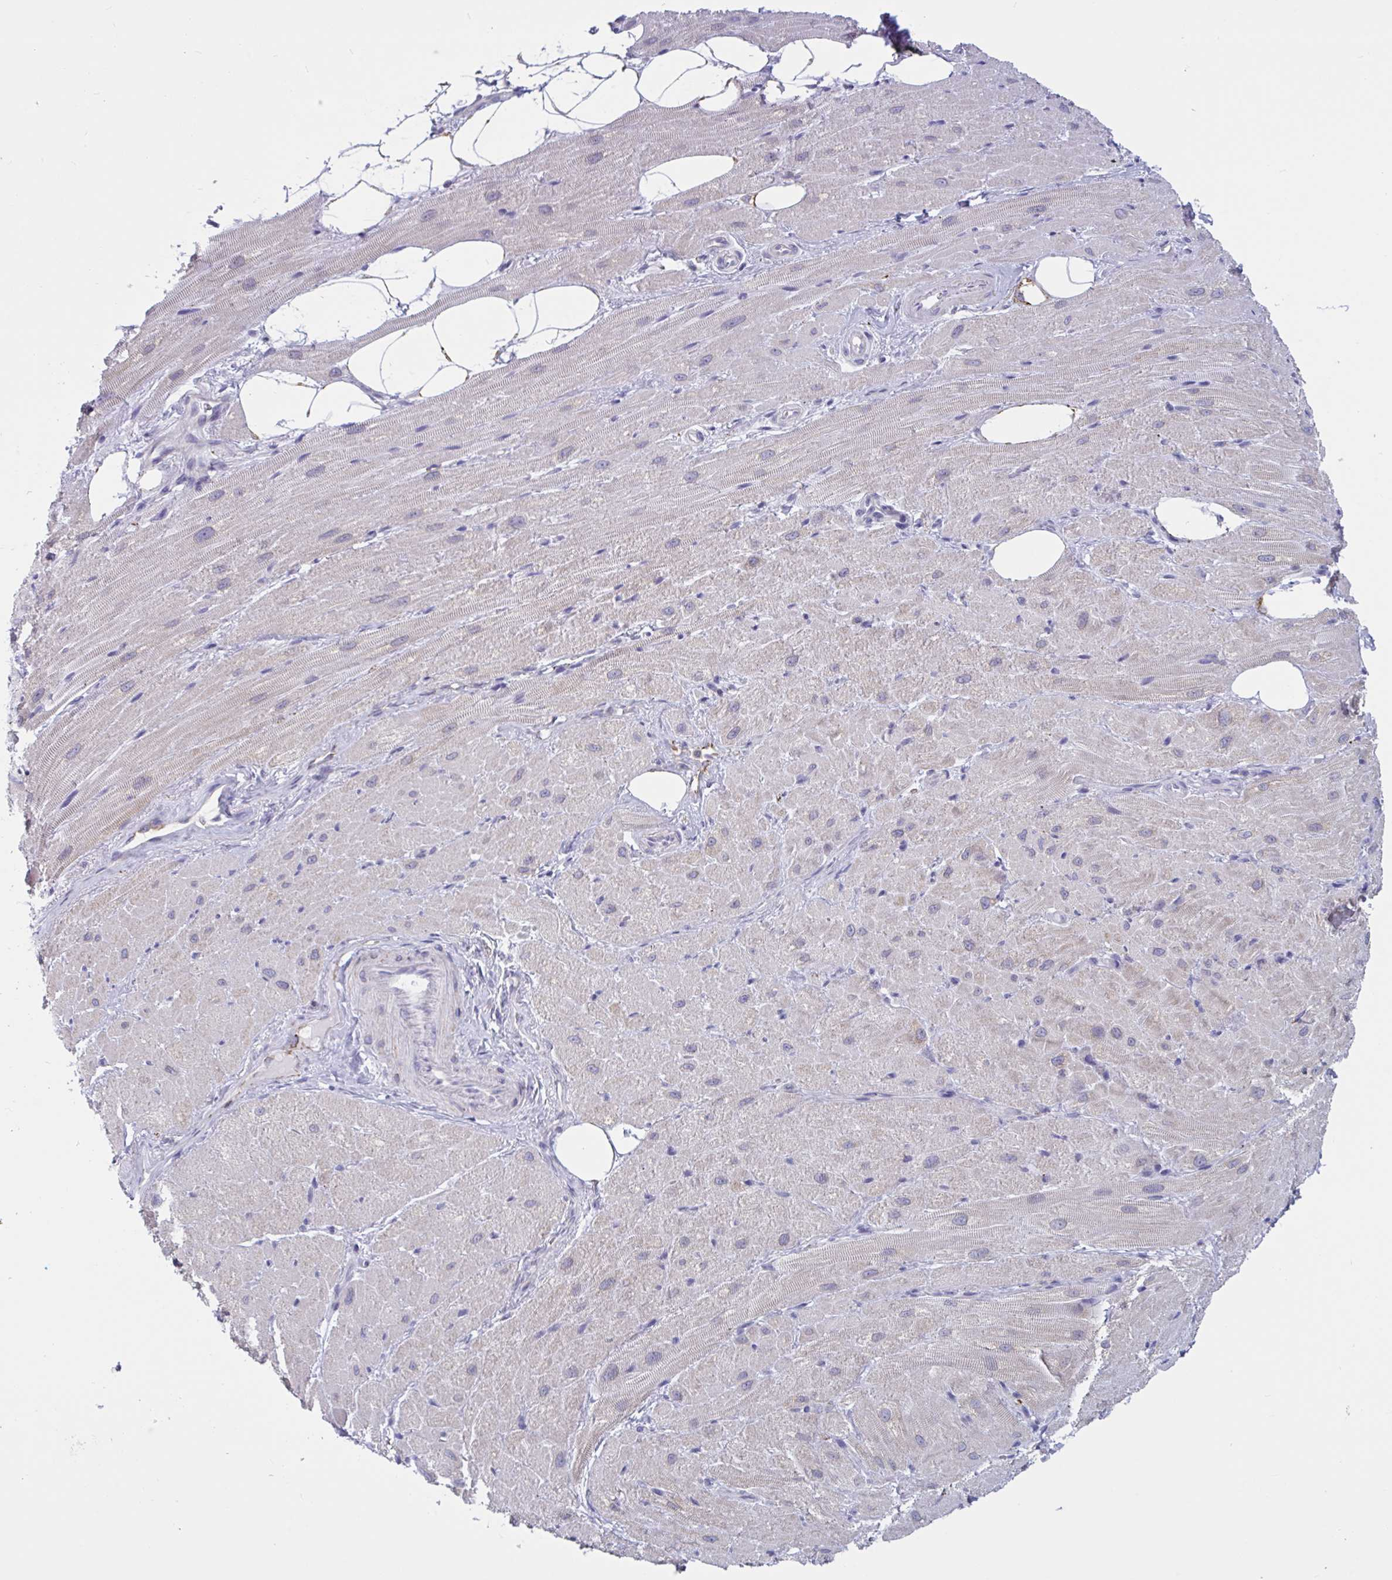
{"staining": {"intensity": "negative", "quantity": "none", "location": "none"}, "tissue": "heart muscle", "cell_type": "Cardiomyocytes", "image_type": "normal", "snomed": [{"axis": "morphology", "description": "Normal tissue, NOS"}, {"axis": "topography", "description": "Heart"}], "caption": "High power microscopy histopathology image of an immunohistochemistry (IHC) histopathology image of unremarkable heart muscle, revealing no significant positivity in cardiomyocytes.", "gene": "TANK", "patient": {"sex": "male", "age": 62}}